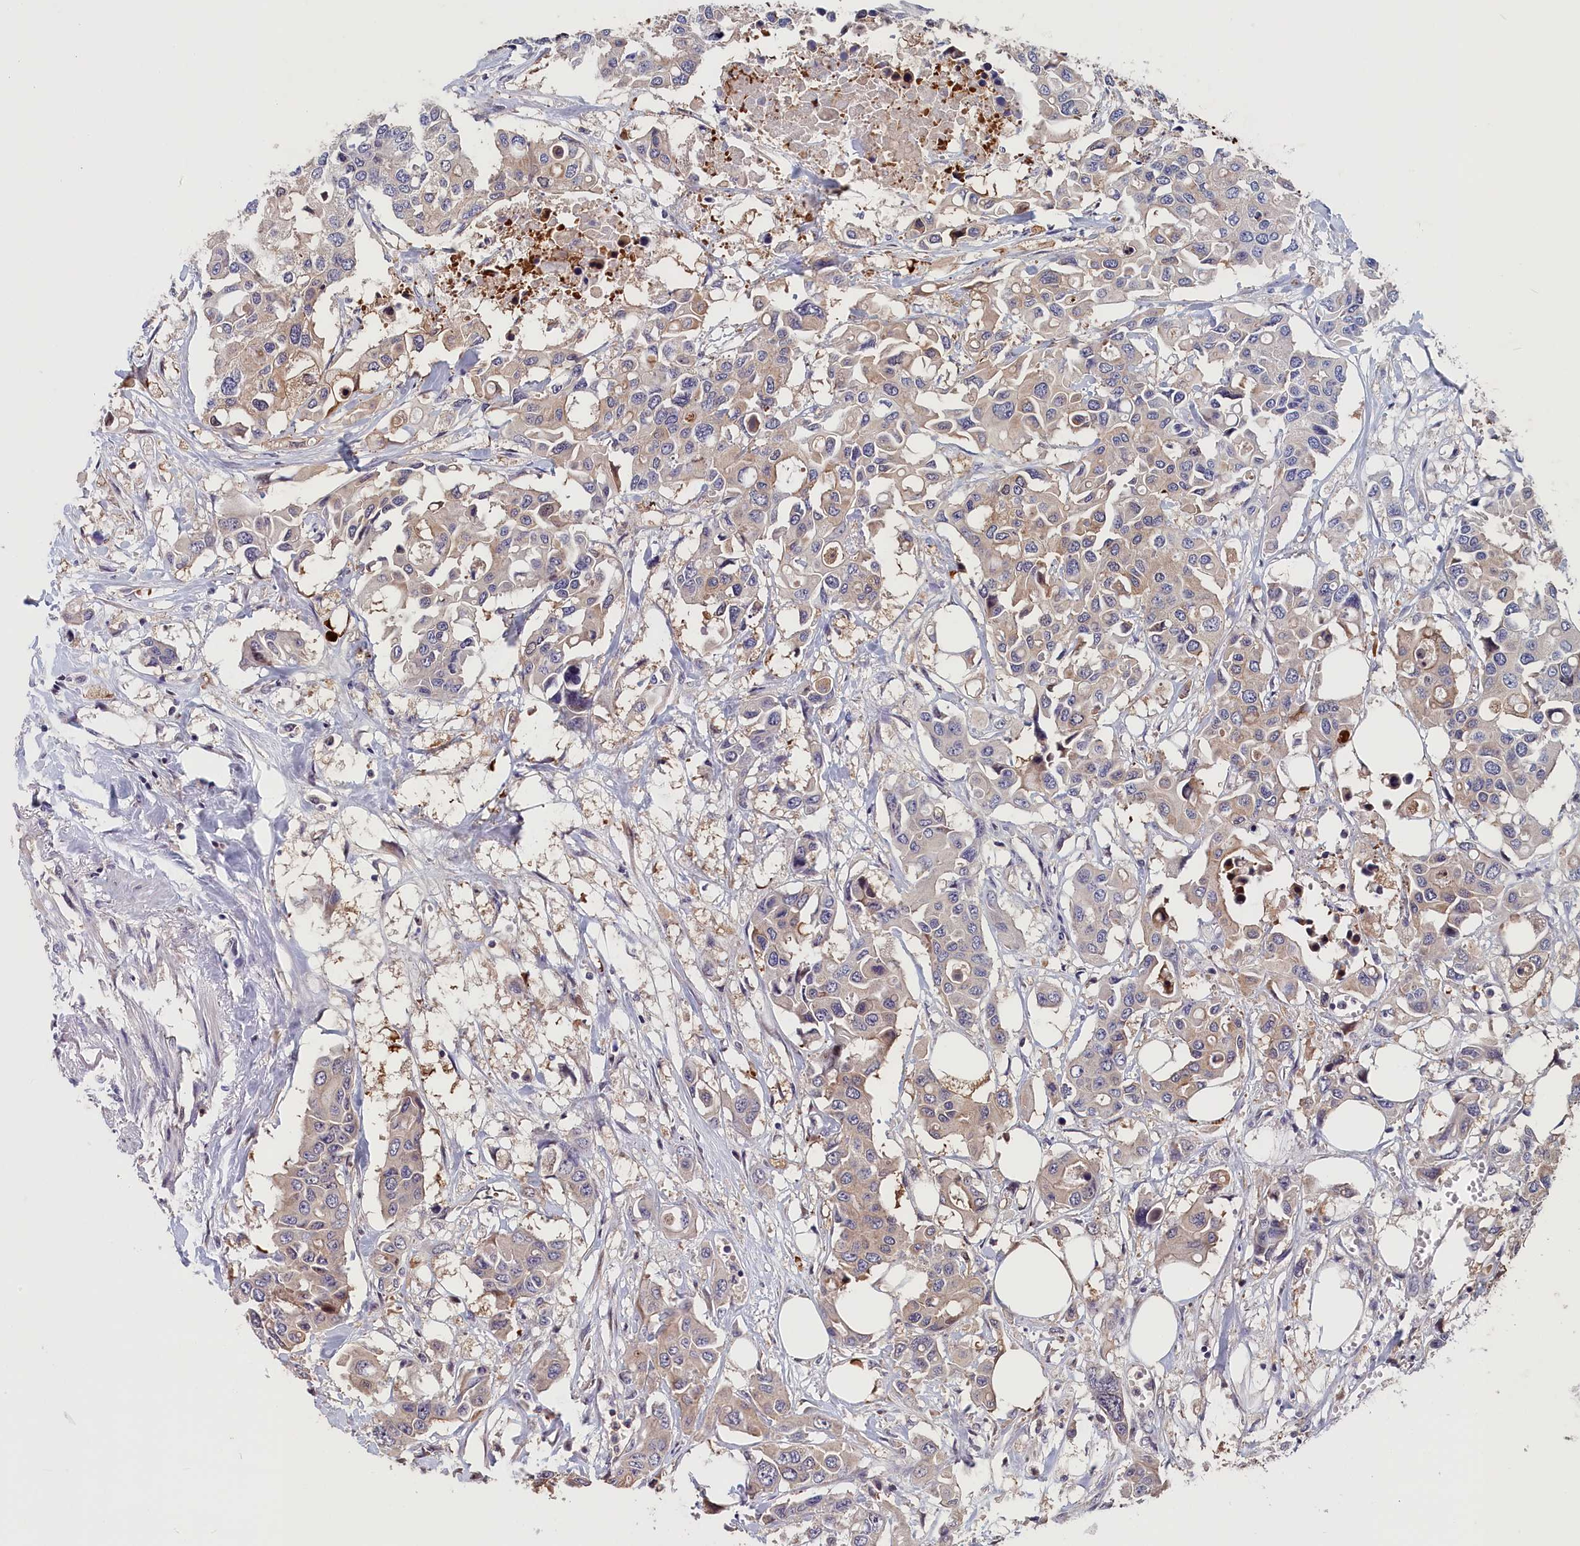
{"staining": {"intensity": "moderate", "quantity": "<25%", "location": "cytoplasmic/membranous"}, "tissue": "colorectal cancer", "cell_type": "Tumor cells", "image_type": "cancer", "snomed": [{"axis": "morphology", "description": "Adenocarcinoma, NOS"}, {"axis": "topography", "description": "Colon"}], "caption": "Colorectal cancer tissue demonstrates moderate cytoplasmic/membranous staining in approximately <25% of tumor cells", "gene": "TMEM116", "patient": {"sex": "male", "age": 77}}